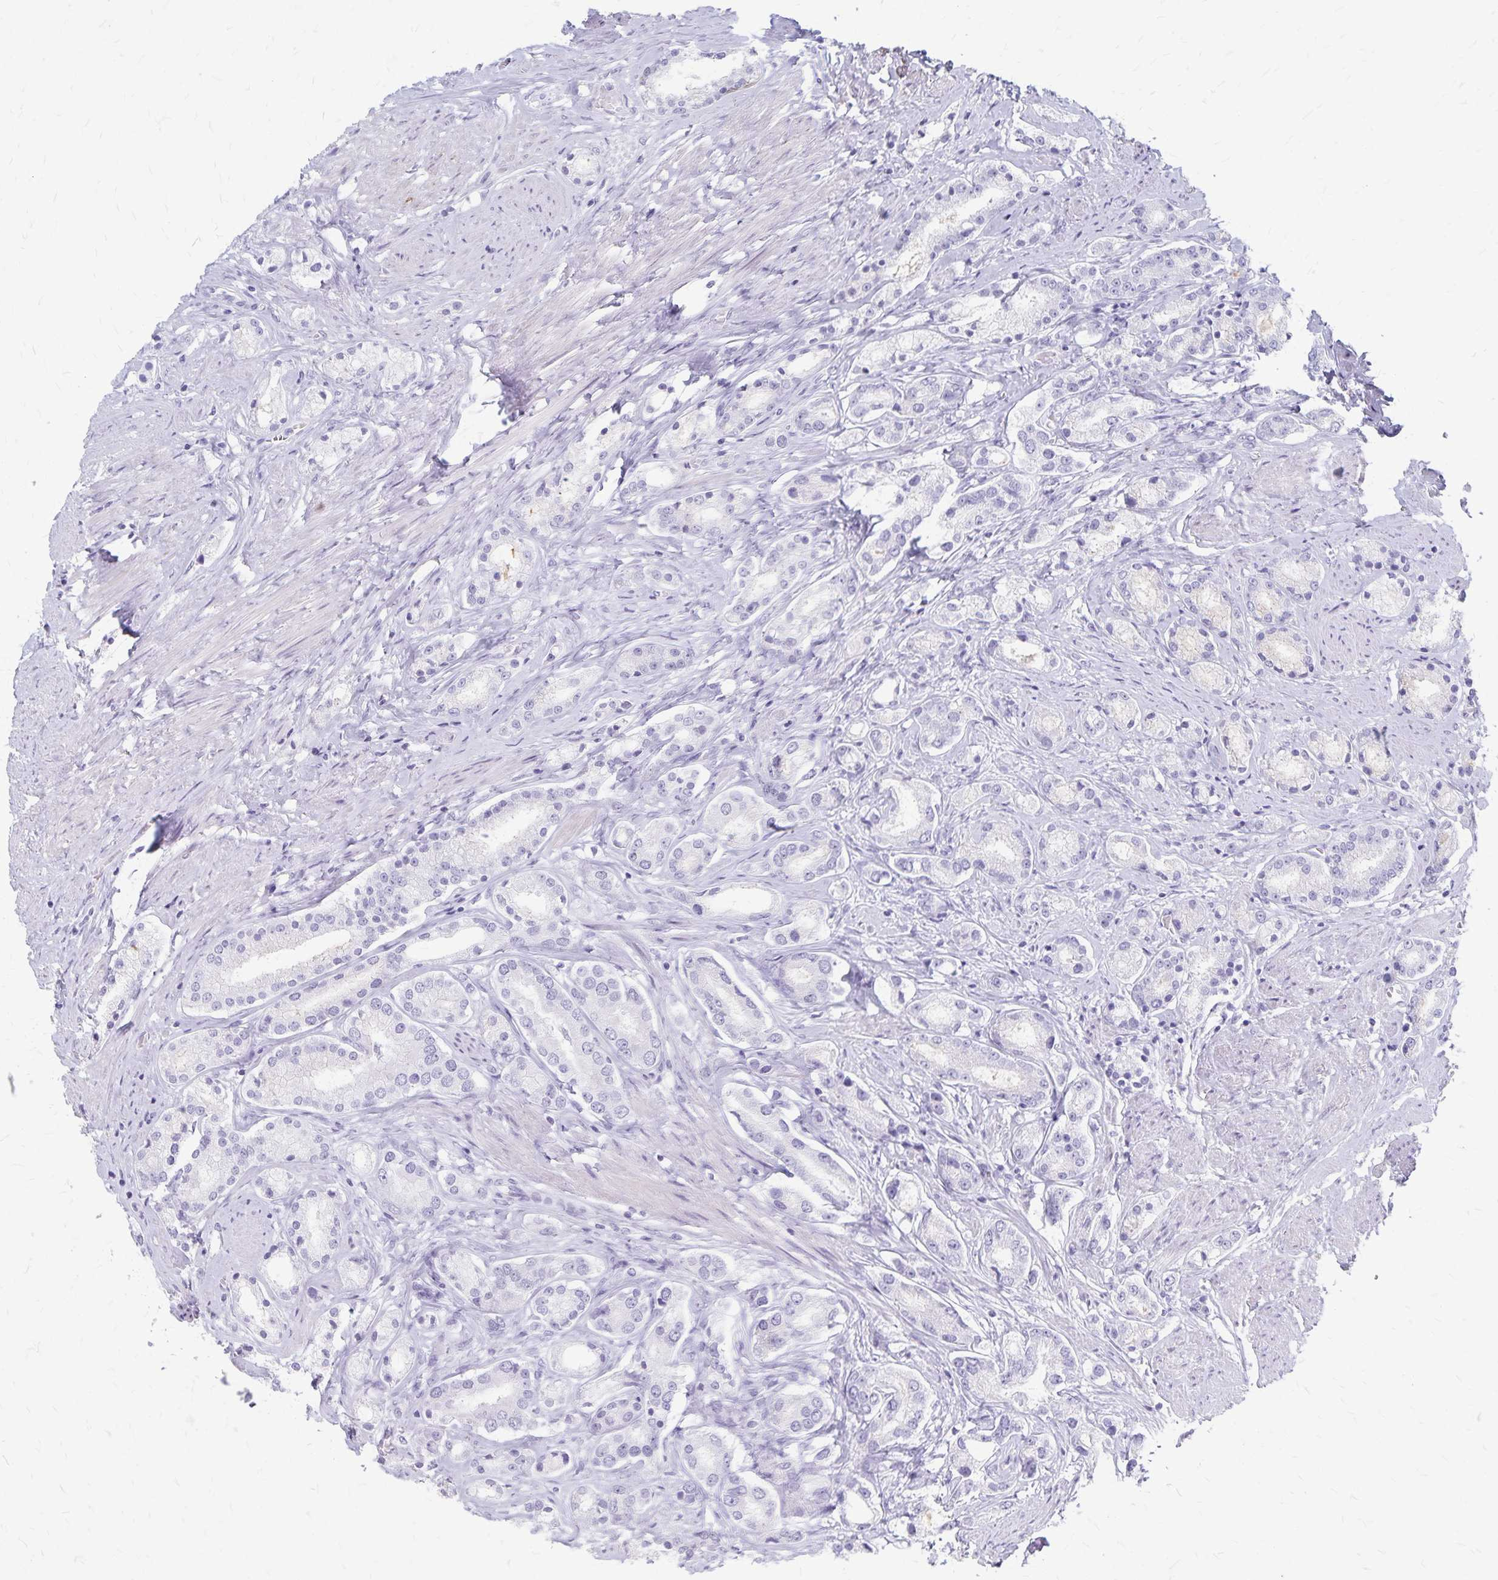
{"staining": {"intensity": "negative", "quantity": "none", "location": "none"}, "tissue": "prostate cancer", "cell_type": "Tumor cells", "image_type": "cancer", "snomed": [{"axis": "morphology", "description": "Adenocarcinoma, High grade"}, {"axis": "topography", "description": "Prostate"}], "caption": "Immunohistochemistry (IHC) image of human prostate cancer (high-grade adenocarcinoma) stained for a protein (brown), which displays no staining in tumor cells.", "gene": "GPBAR1", "patient": {"sex": "male", "age": 63}}